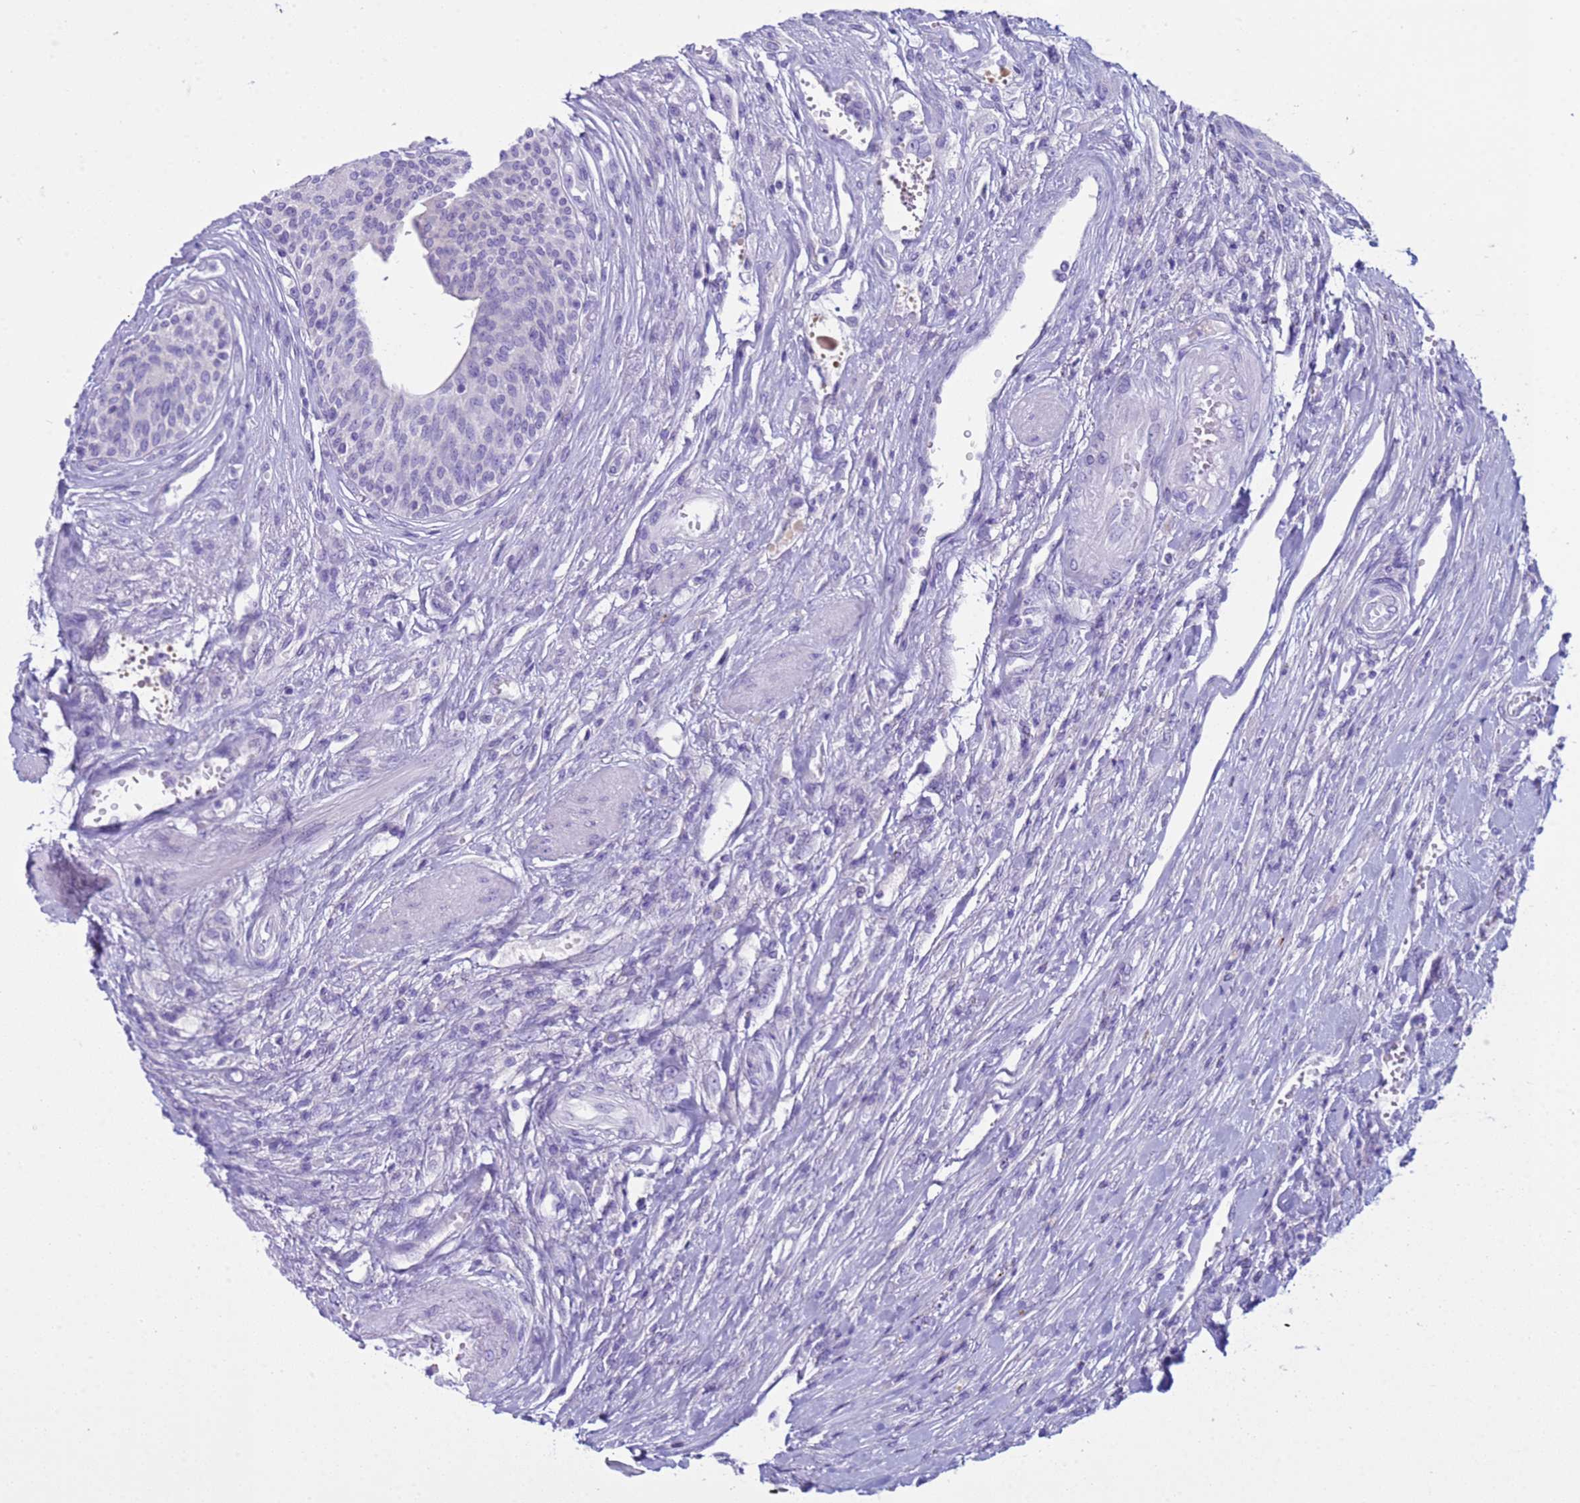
{"staining": {"intensity": "negative", "quantity": "none", "location": "none"}, "tissue": "urothelial cancer", "cell_type": "Tumor cells", "image_type": "cancer", "snomed": [{"axis": "morphology", "description": "Urothelial carcinoma, High grade"}, {"axis": "topography", "description": "Urinary bladder"}], "caption": "Urothelial cancer was stained to show a protein in brown. There is no significant staining in tumor cells.", "gene": "CST4", "patient": {"sex": "female", "age": 79}}